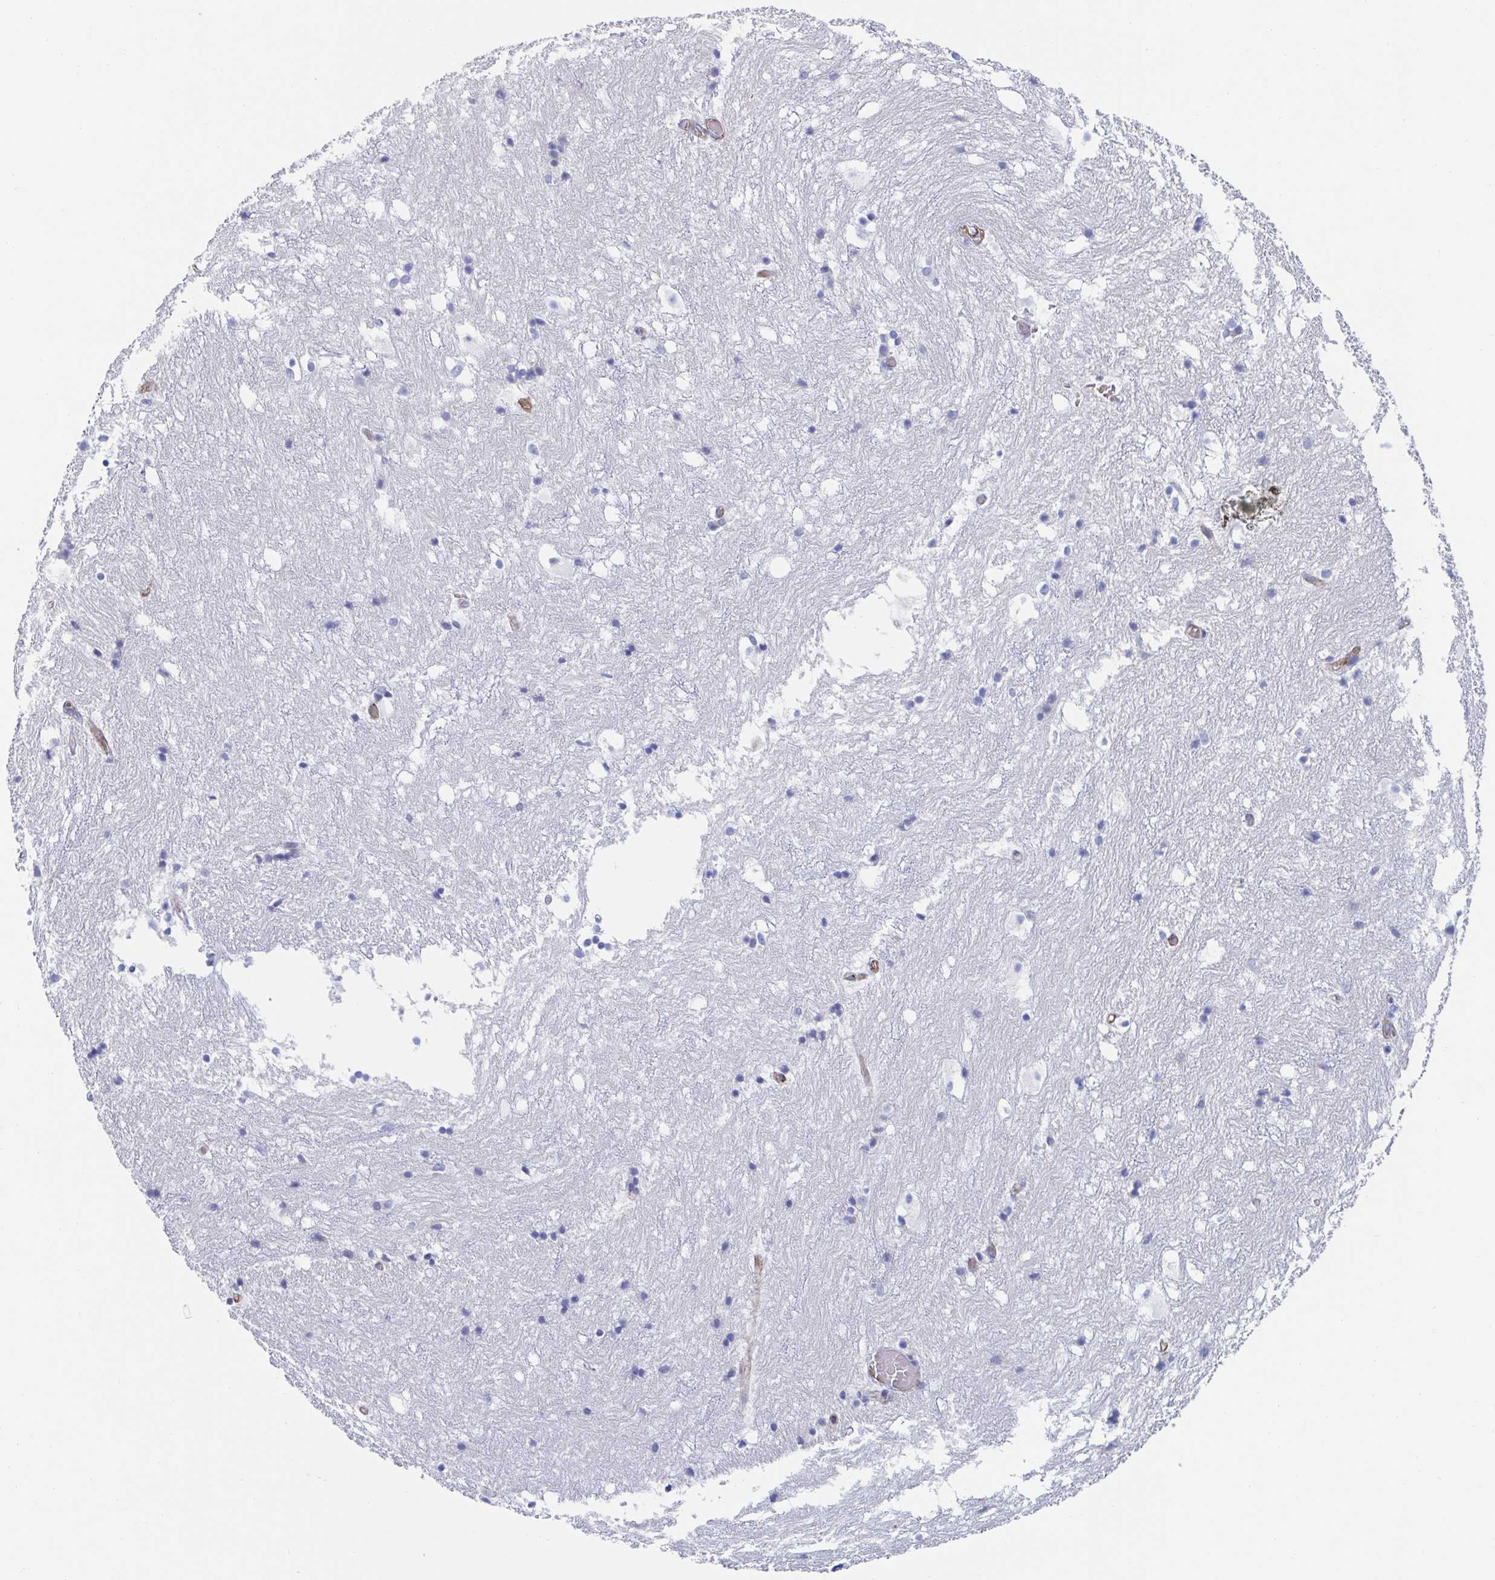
{"staining": {"intensity": "negative", "quantity": "none", "location": "none"}, "tissue": "hippocampus", "cell_type": "Glial cells", "image_type": "normal", "snomed": [{"axis": "morphology", "description": "Normal tissue, NOS"}, {"axis": "topography", "description": "Hippocampus"}], "caption": "High magnification brightfield microscopy of unremarkable hippocampus stained with DAB (brown) and counterstained with hematoxylin (blue): glial cells show no significant staining. The staining is performed using DAB (3,3'-diaminobenzidine) brown chromogen with nuclei counter-stained in using hematoxylin.", "gene": "KLC3", "patient": {"sex": "female", "age": 52}}